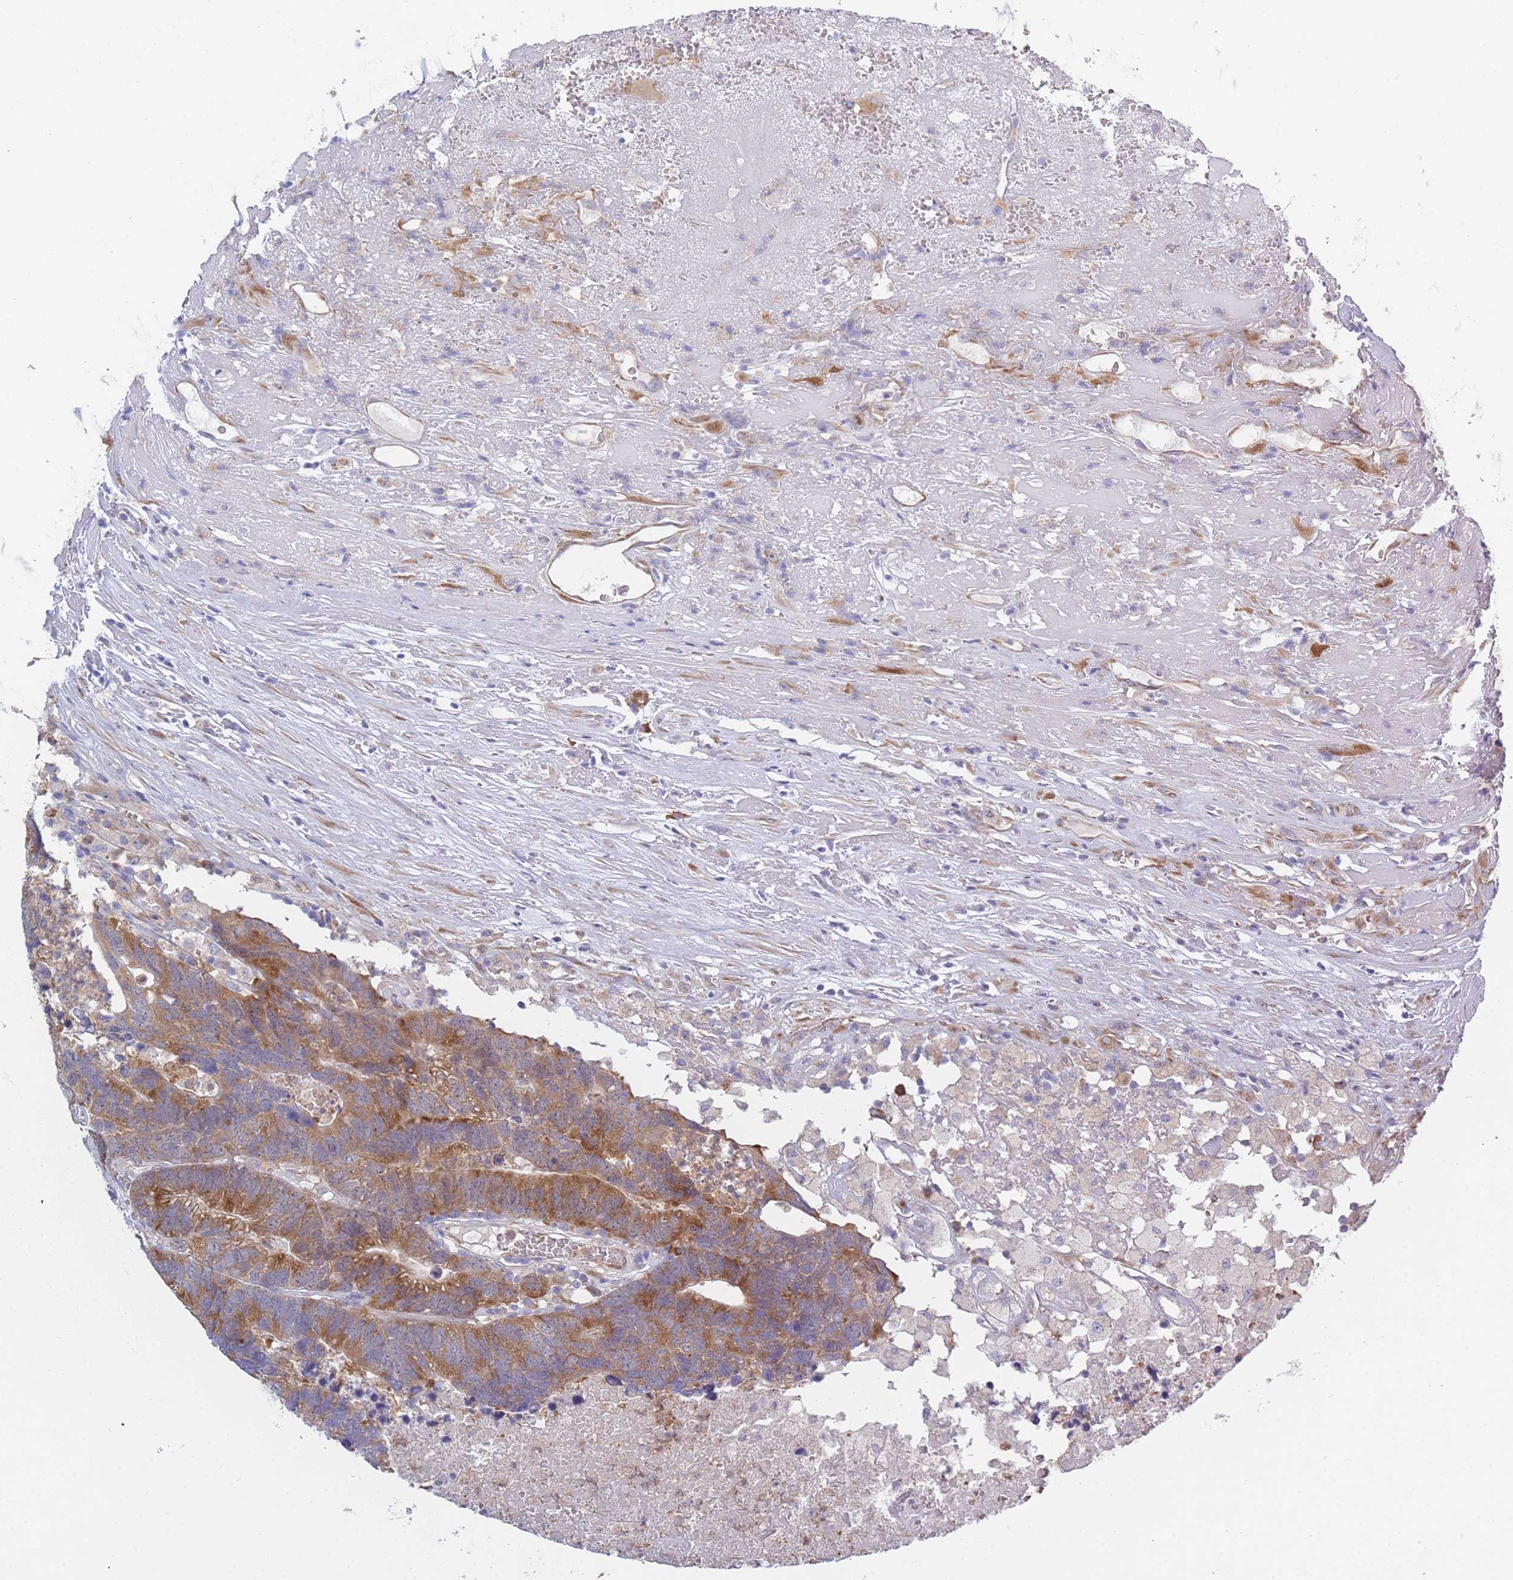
{"staining": {"intensity": "moderate", "quantity": ">75%", "location": "cytoplasmic/membranous"}, "tissue": "colorectal cancer", "cell_type": "Tumor cells", "image_type": "cancer", "snomed": [{"axis": "morphology", "description": "Adenocarcinoma, NOS"}, {"axis": "topography", "description": "Colon"}], "caption": "Protein staining reveals moderate cytoplasmic/membranous expression in about >75% of tumor cells in colorectal cancer.", "gene": "NDUFAF6", "patient": {"sex": "female", "age": 48}}